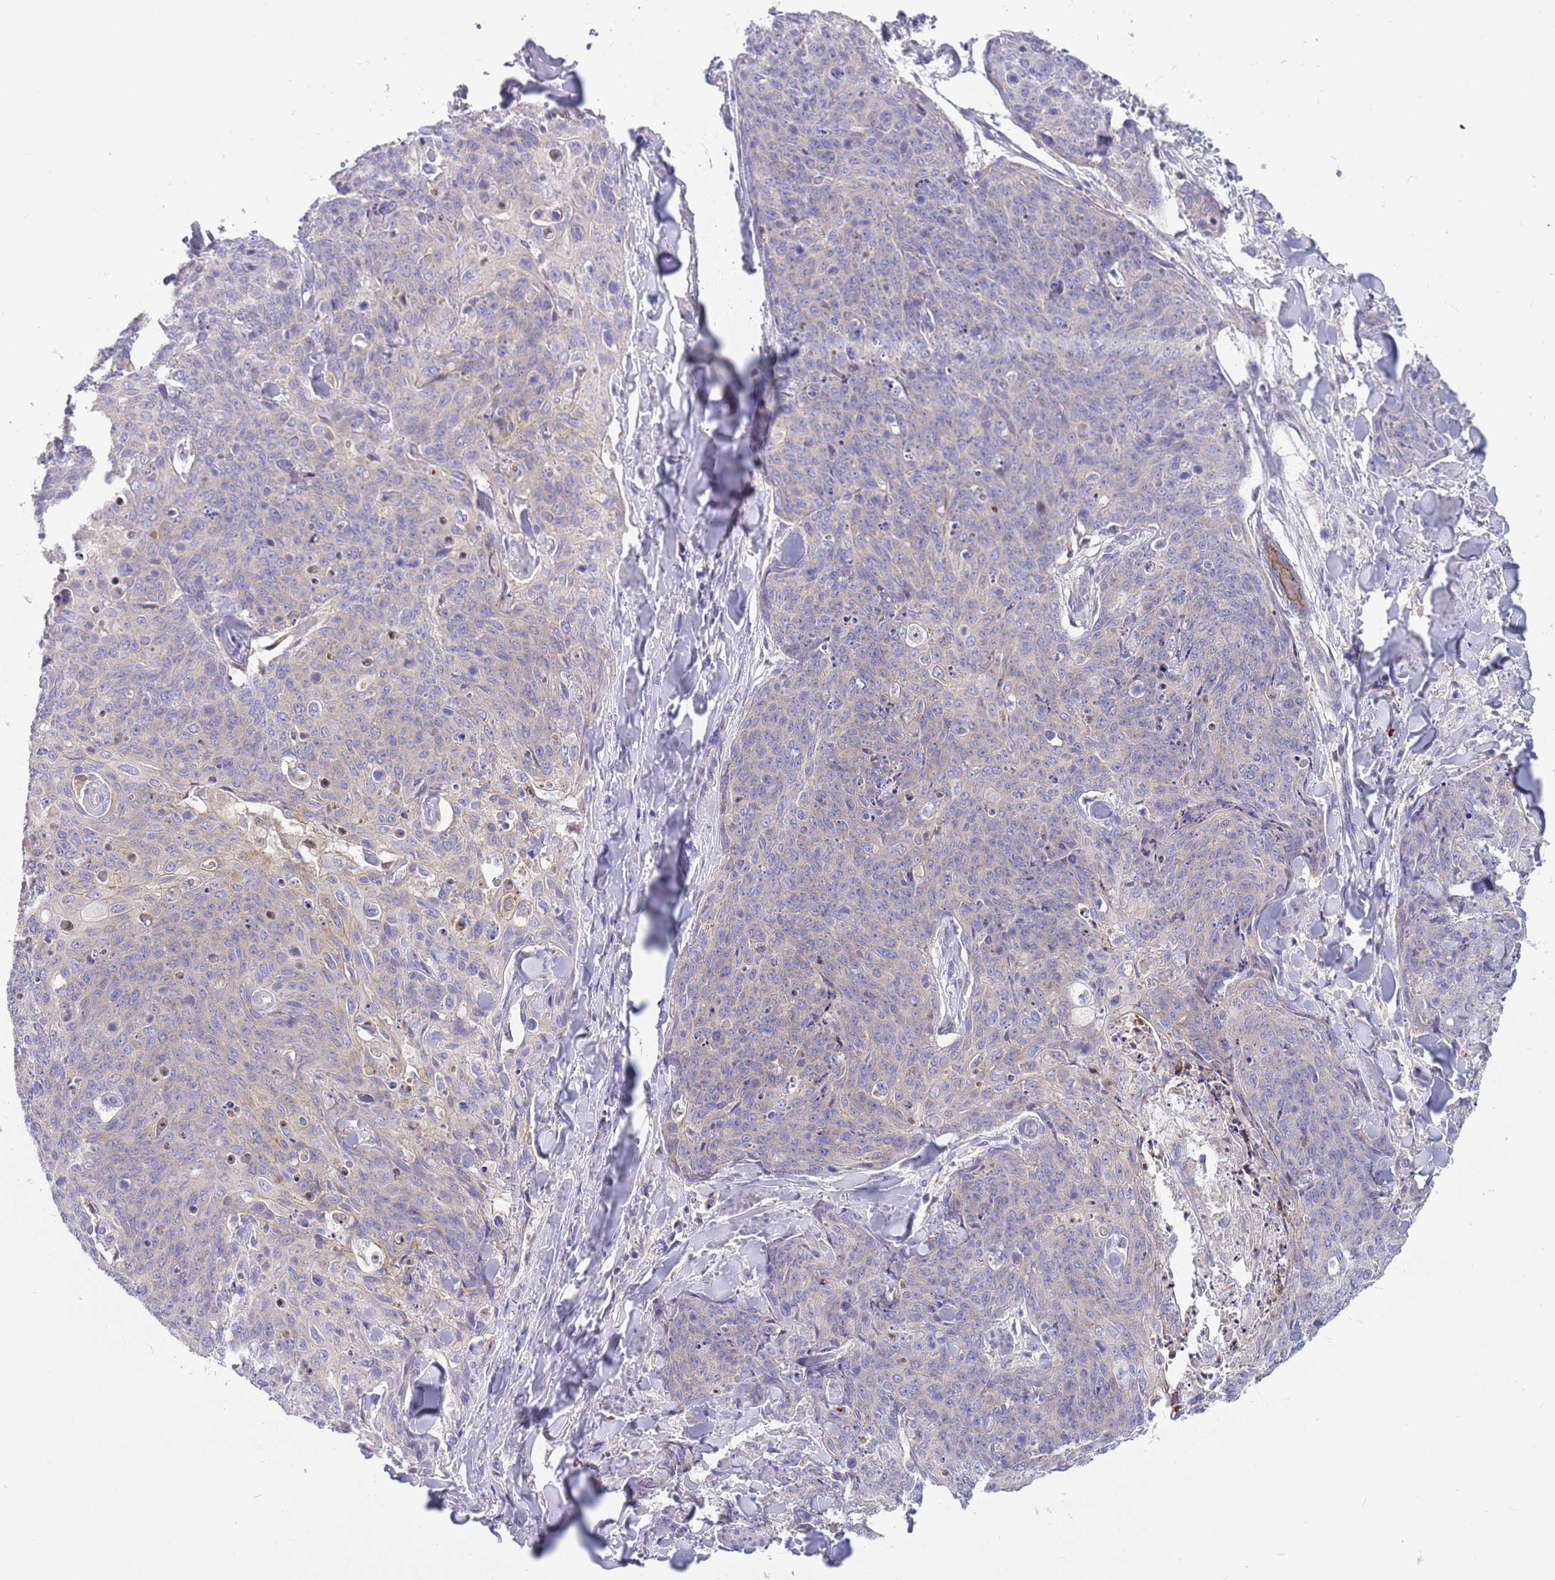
{"staining": {"intensity": "negative", "quantity": "none", "location": "none"}, "tissue": "skin cancer", "cell_type": "Tumor cells", "image_type": "cancer", "snomed": [{"axis": "morphology", "description": "Squamous cell carcinoma, NOS"}, {"axis": "topography", "description": "Skin"}, {"axis": "topography", "description": "Vulva"}], "caption": "IHC histopathology image of neoplastic tissue: human squamous cell carcinoma (skin) stained with DAB displays no significant protein staining in tumor cells. (IHC, brightfield microscopy, high magnification).", "gene": "DDHD1", "patient": {"sex": "female", "age": 85}}